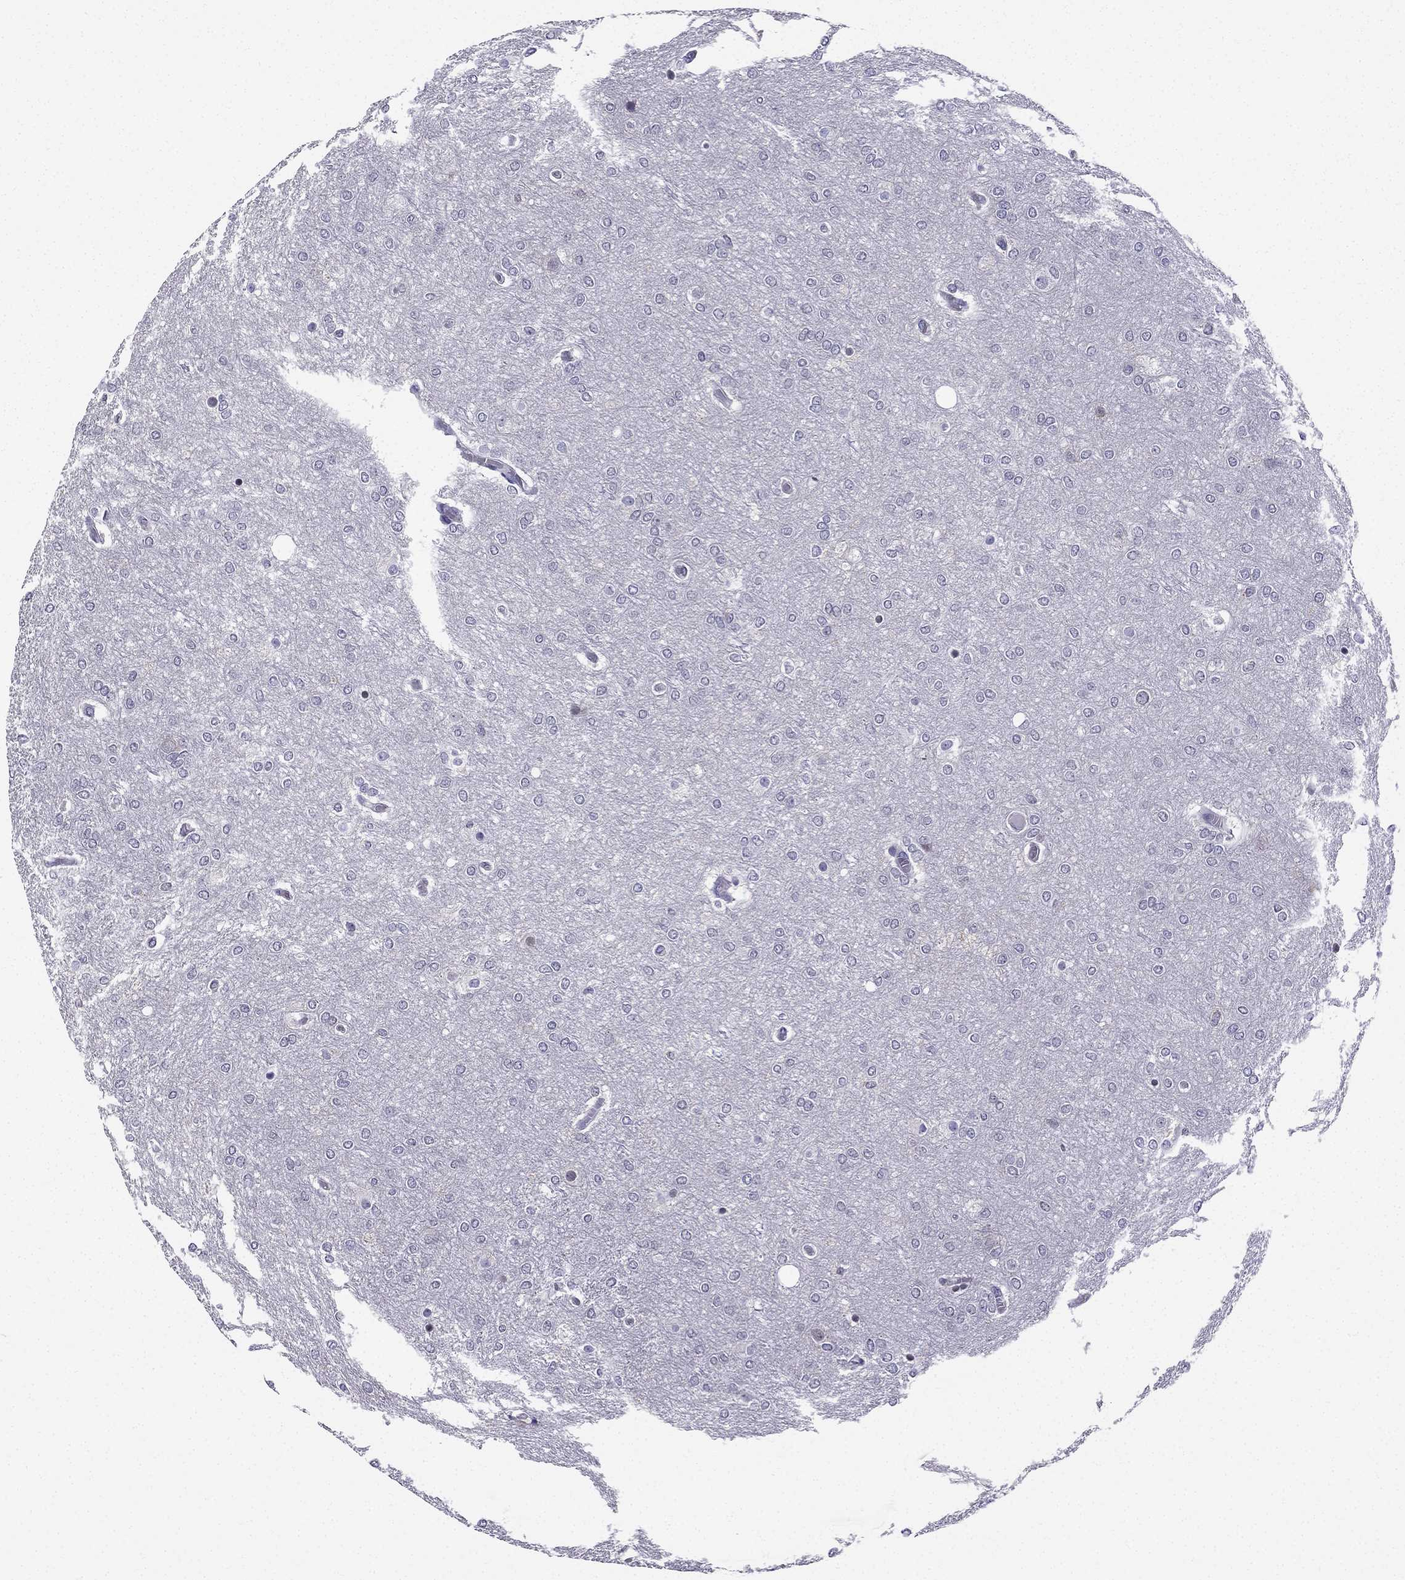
{"staining": {"intensity": "negative", "quantity": "none", "location": "none"}, "tissue": "glioma", "cell_type": "Tumor cells", "image_type": "cancer", "snomed": [{"axis": "morphology", "description": "Glioma, malignant, High grade"}, {"axis": "topography", "description": "Brain"}], "caption": "Histopathology image shows no protein expression in tumor cells of glioma tissue.", "gene": "CCK", "patient": {"sex": "female", "age": 61}}